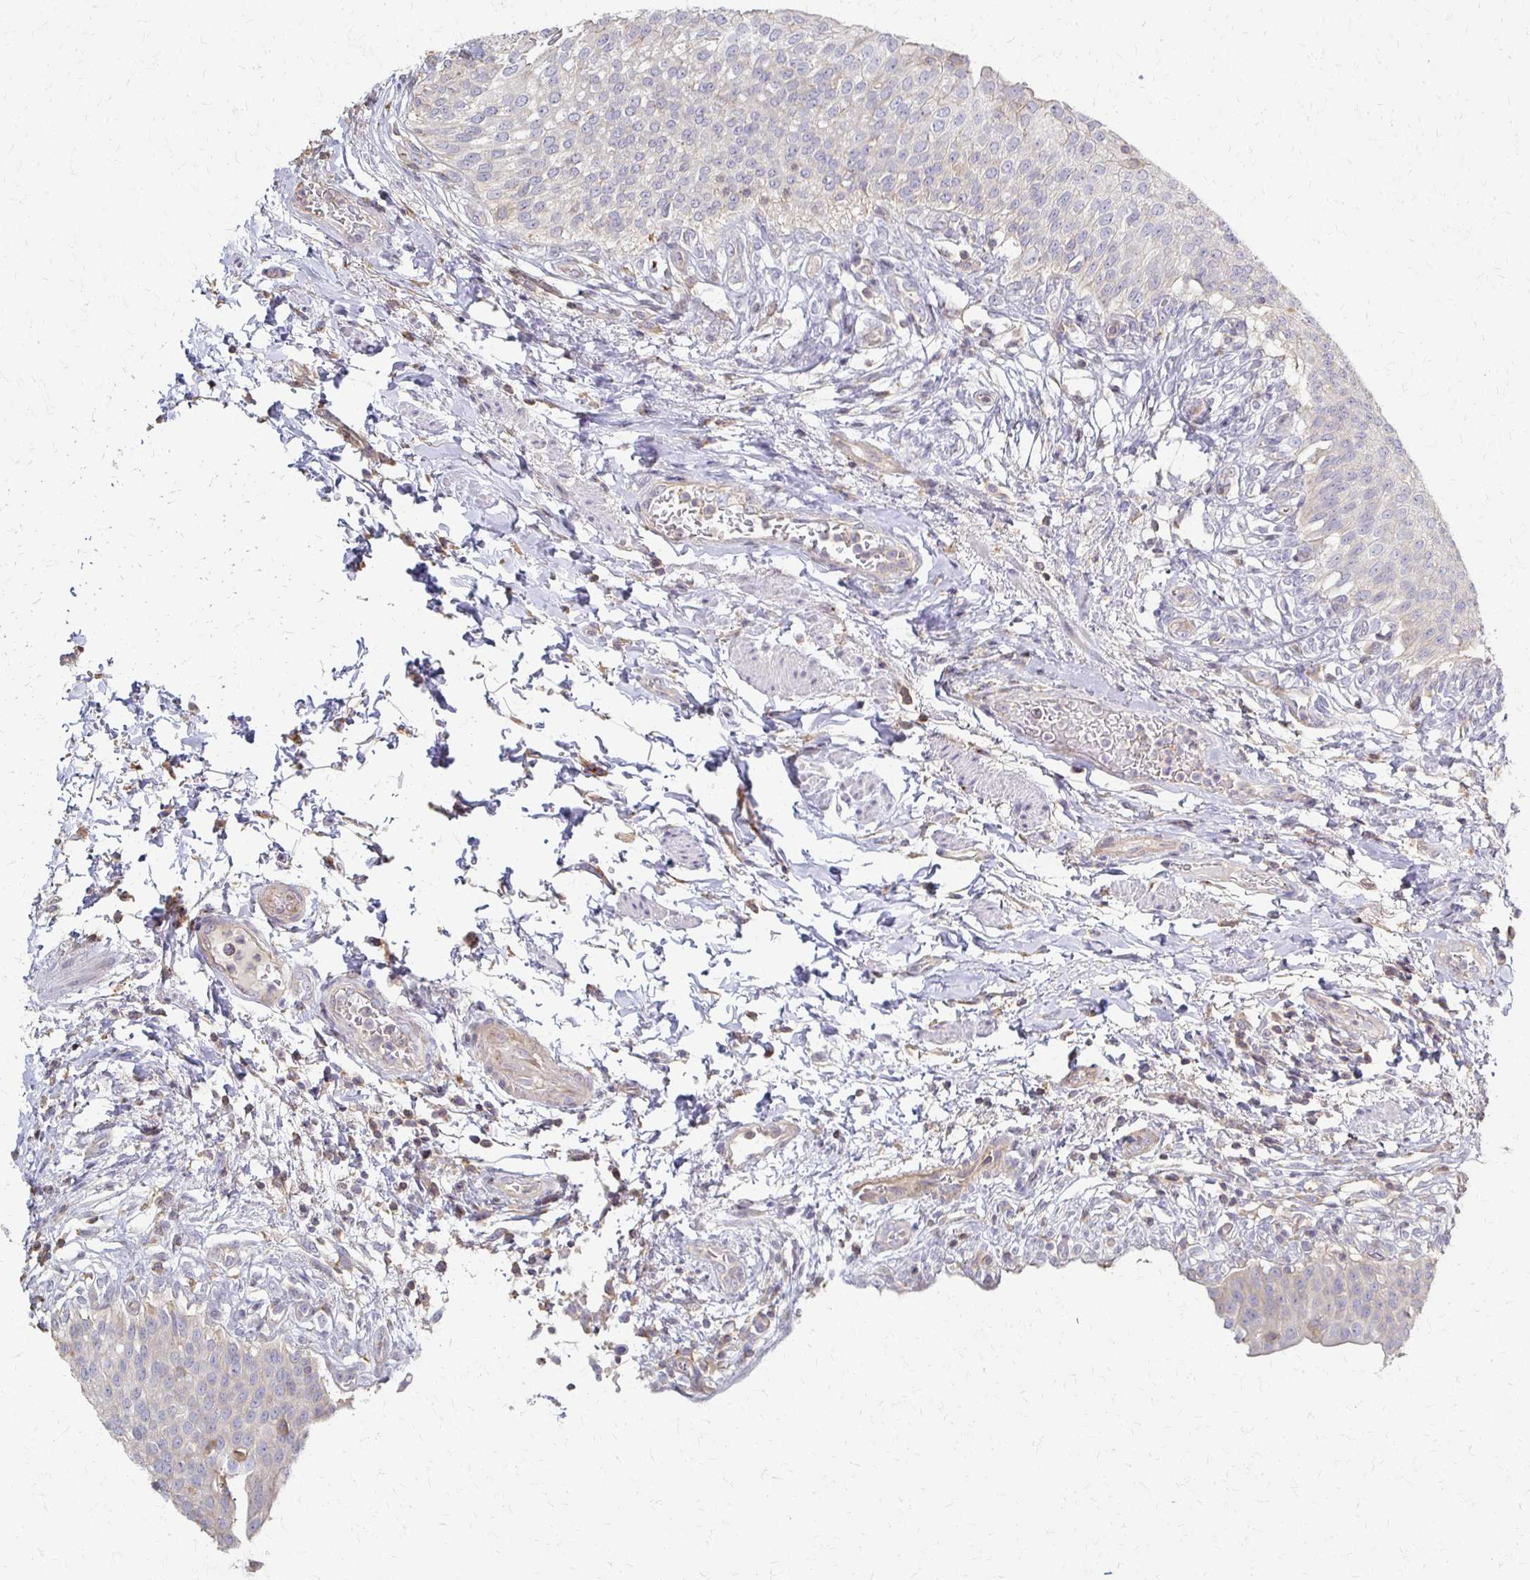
{"staining": {"intensity": "negative", "quantity": "none", "location": "none"}, "tissue": "urinary bladder", "cell_type": "Urothelial cells", "image_type": "normal", "snomed": [{"axis": "morphology", "description": "Normal tissue, NOS"}, {"axis": "topography", "description": "Urinary bladder"}, {"axis": "topography", "description": "Peripheral nerve tissue"}], "caption": "An immunohistochemistry (IHC) photomicrograph of unremarkable urinary bladder is shown. There is no staining in urothelial cells of urinary bladder.", "gene": "C1QTNF7", "patient": {"sex": "female", "age": 60}}